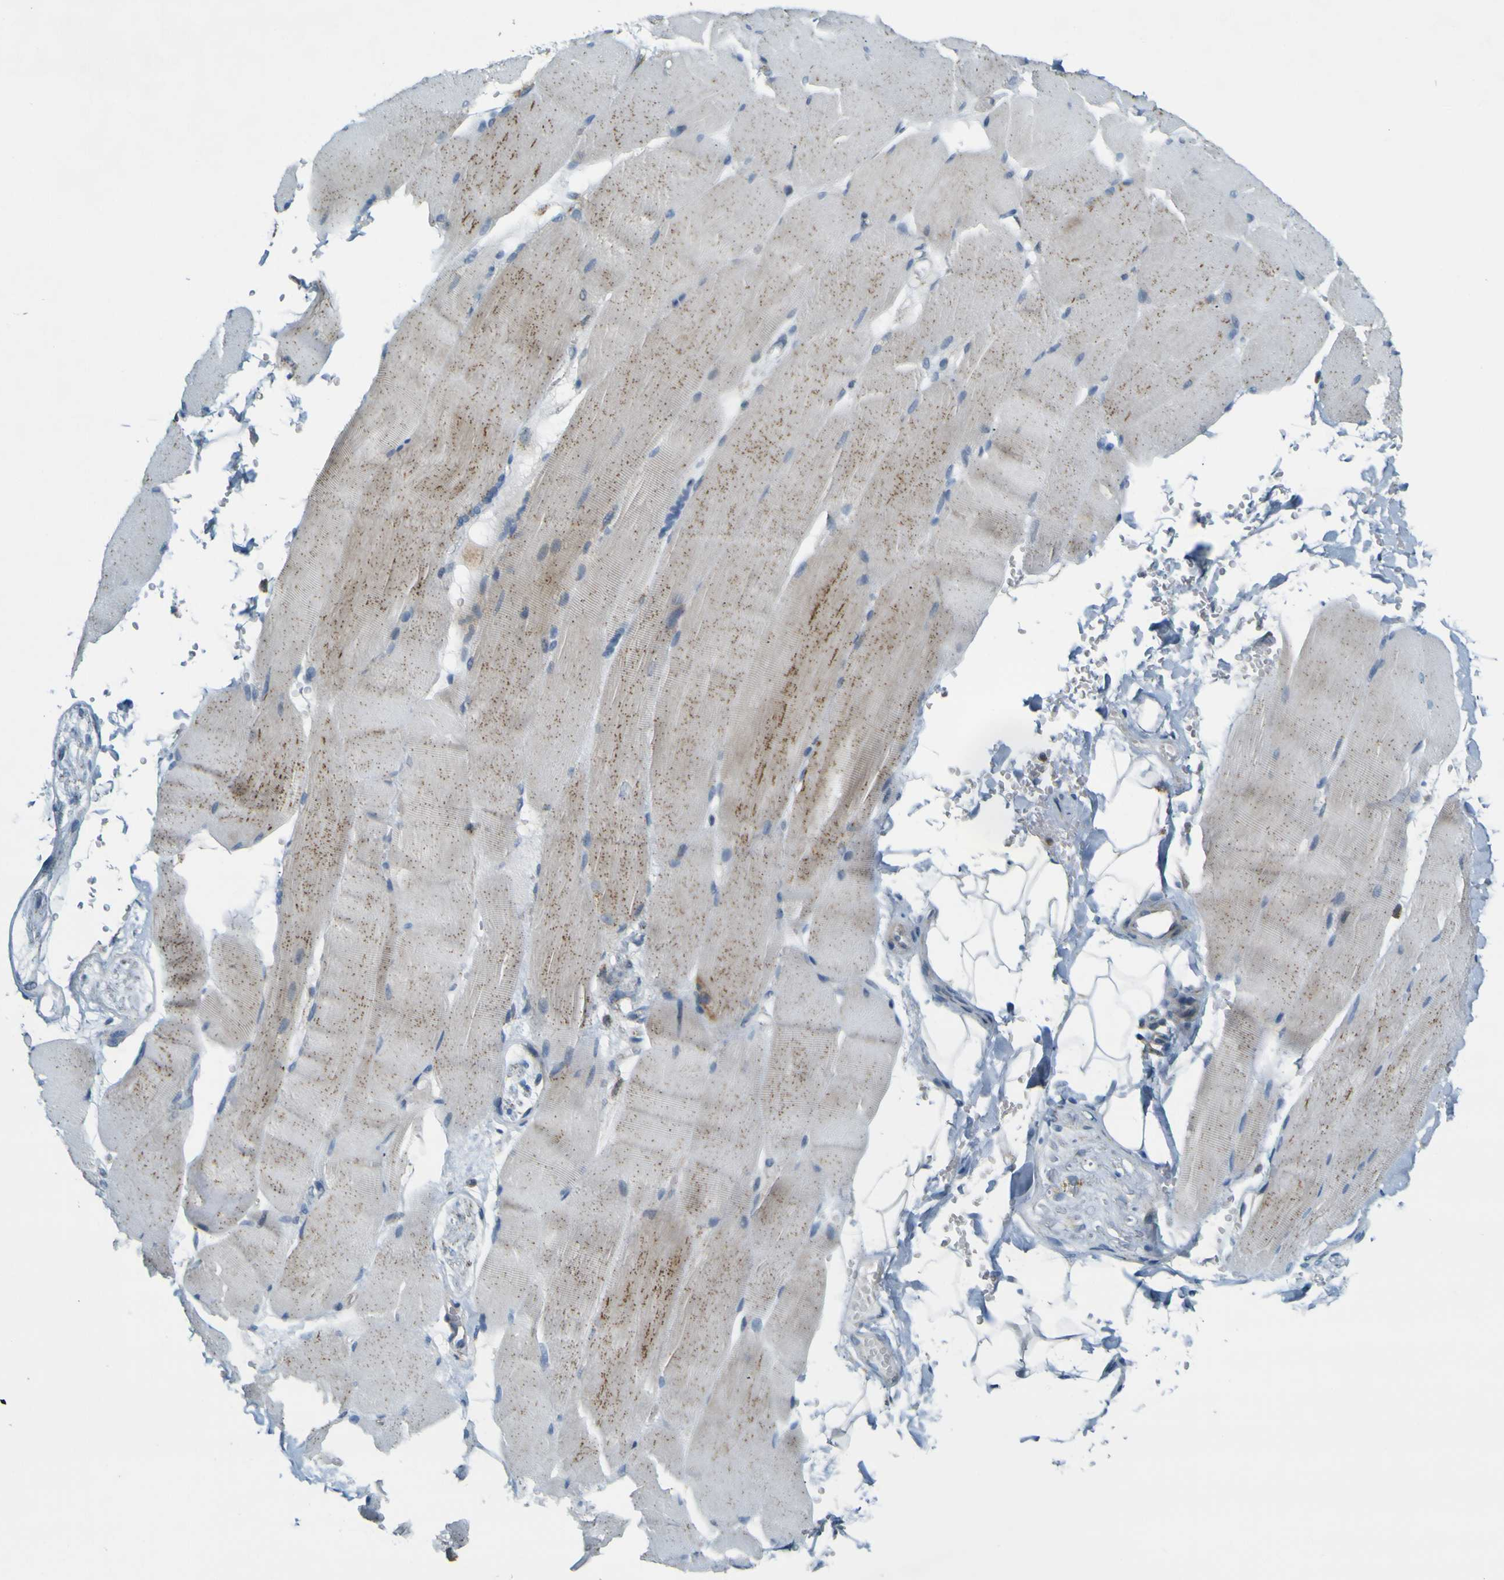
{"staining": {"intensity": "weak", "quantity": "25%-75%", "location": "cytoplasmic/membranous"}, "tissue": "skeletal muscle", "cell_type": "Myocytes", "image_type": "normal", "snomed": [{"axis": "morphology", "description": "Normal tissue, NOS"}, {"axis": "topography", "description": "Skin"}, {"axis": "topography", "description": "Skeletal muscle"}], "caption": "Weak cytoplasmic/membranous protein expression is appreciated in approximately 25%-75% of myocytes in skeletal muscle.", "gene": "ACBD5", "patient": {"sex": "male", "age": 83}}